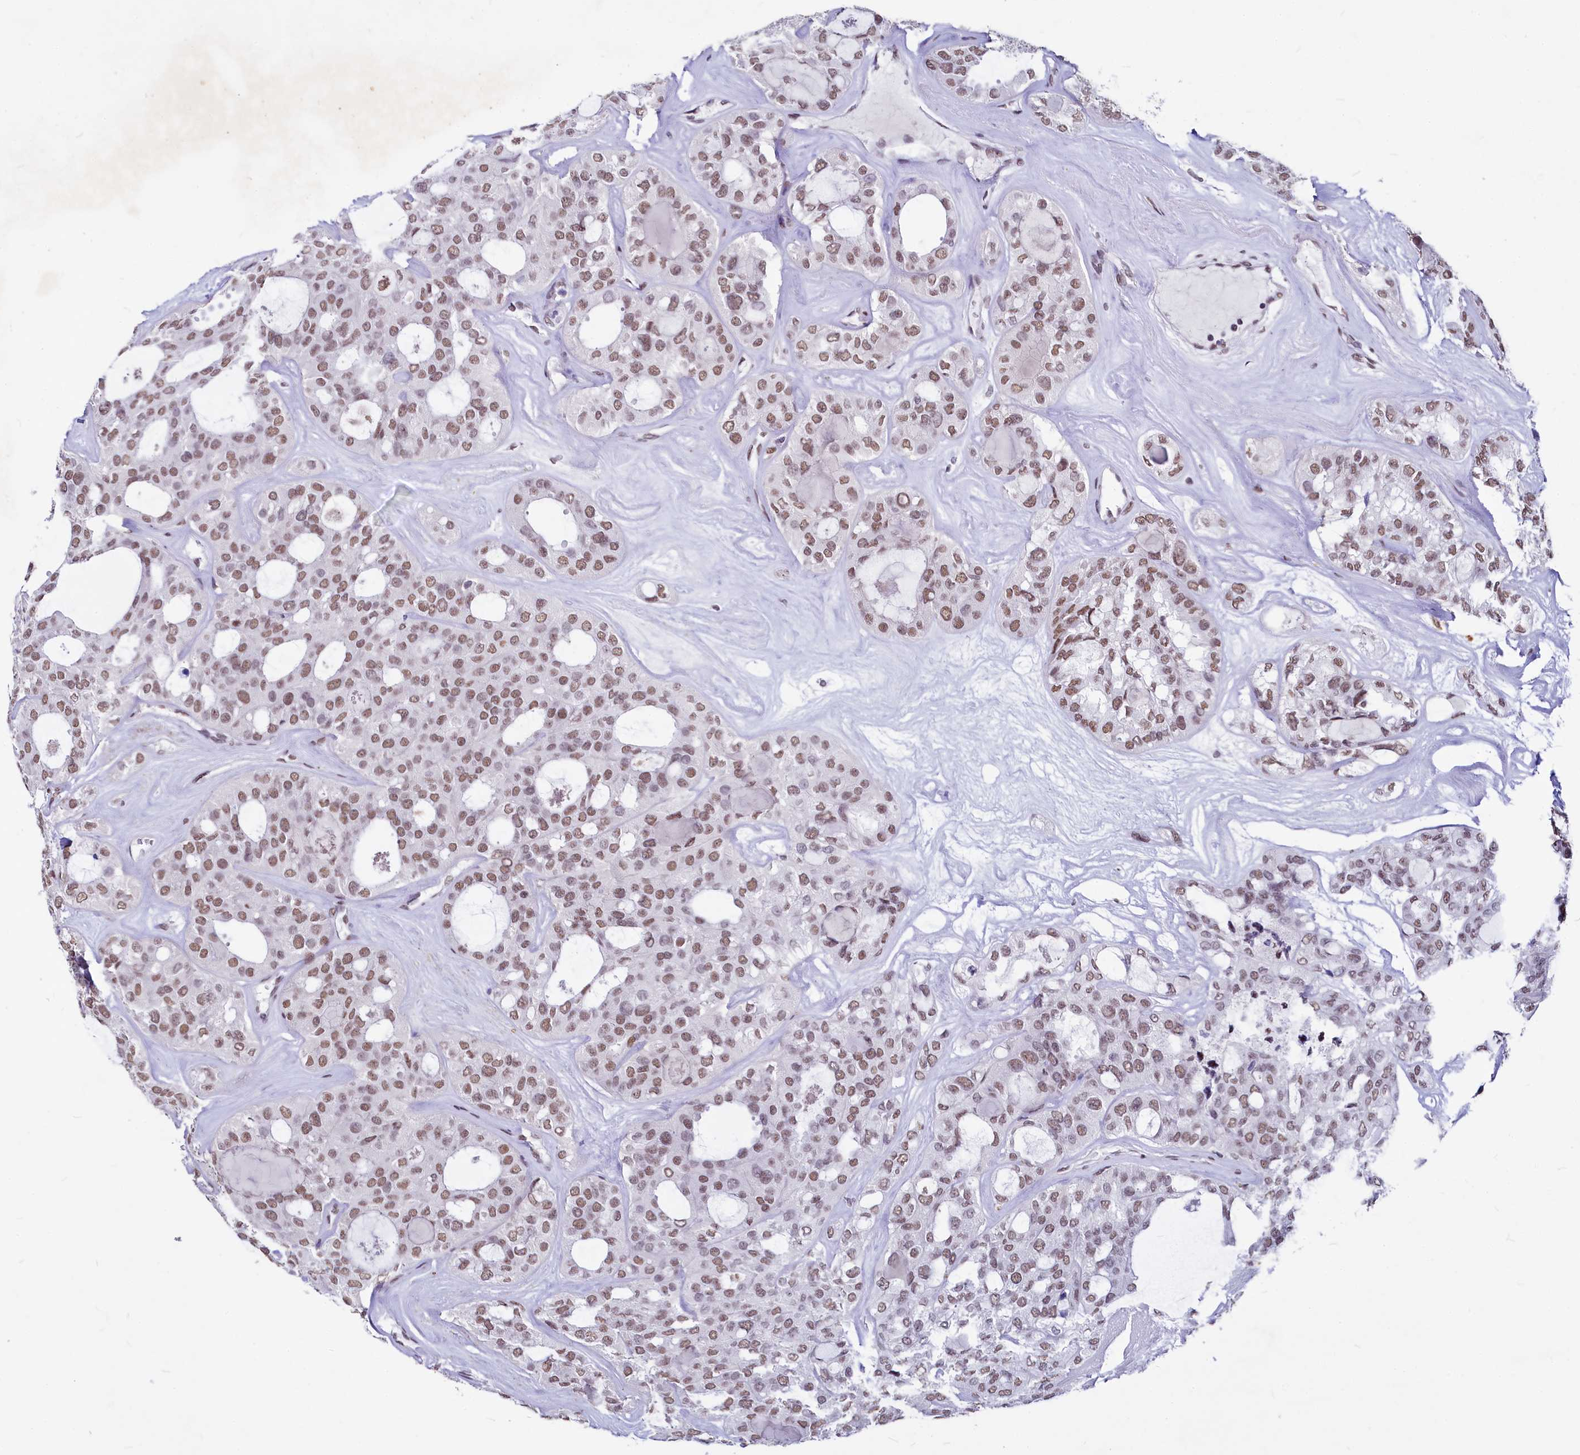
{"staining": {"intensity": "moderate", "quantity": ">75%", "location": "nuclear"}, "tissue": "thyroid cancer", "cell_type": "Tumor cells", "image_type": "cancer", "snomed": [{"axis": "morphology", "description": "Follicular adenoma carcinoma, NOS"}, {"axis": "topography", "description": "Thyroid gland"}], "caption": "Immunohistochemical staining of thyroid cancer shows moderate nuclear protein positivity in about >75% of tumor cells.", "gene": "PARPBP", "patient": {"sex": "male", "age": 75}}